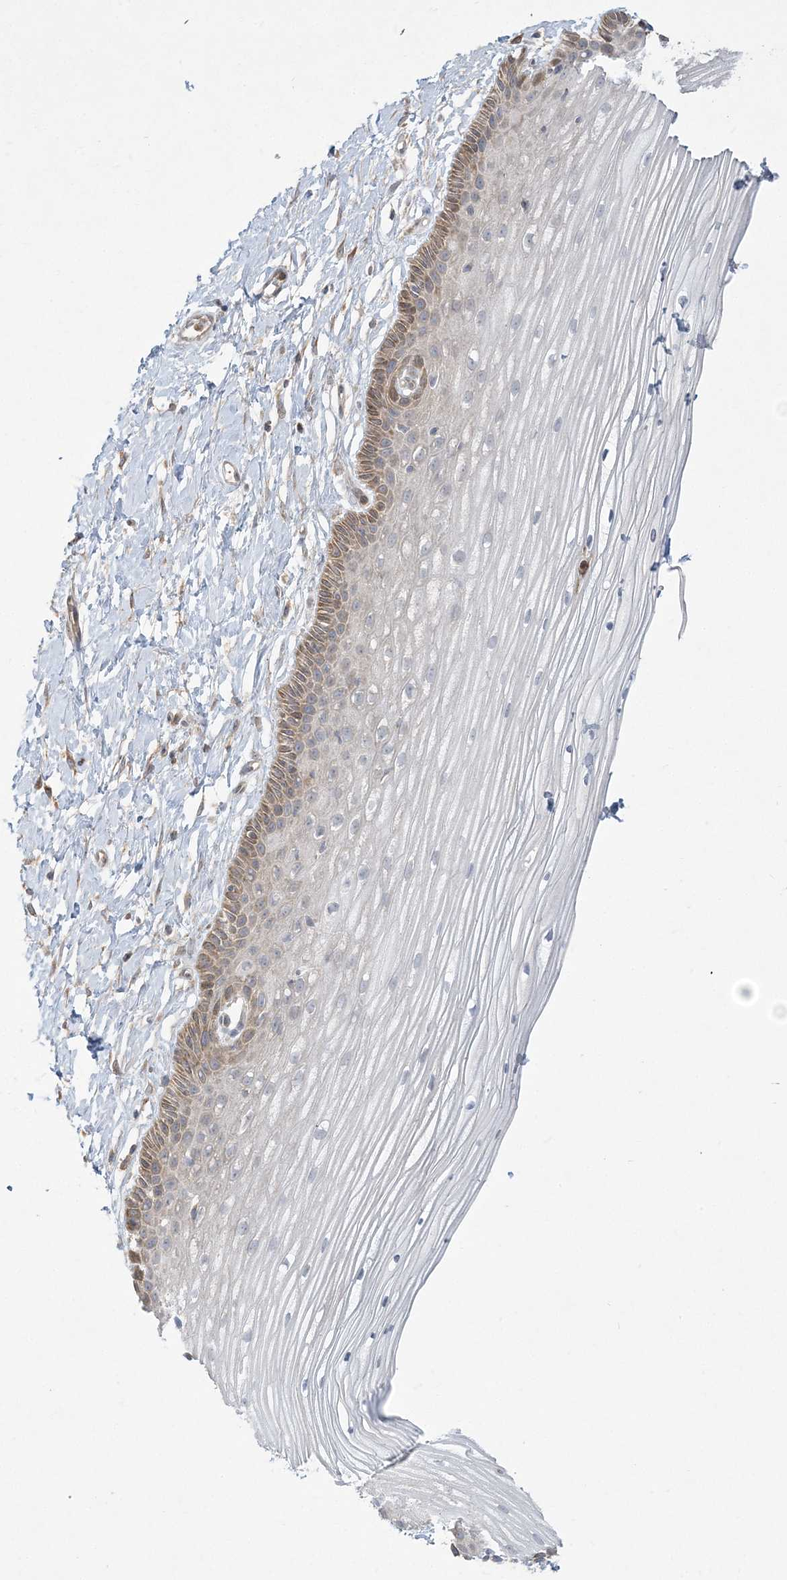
{"staining": {"intensity": "moderate", "quantity": "25%-75%", "location": "cytoplasmic/membranous"}, "tissue": "vagina", "cell_type": "Squamous epithelial cells", "image_type": "normal", "snomed": [{"axis": "morphology", "description": "Normal tissue, NOS"}, {"axis": "topography", "description": "Vagina"}, {"axis": "topography", "description": "Cervix"}], "caption": "Immunohistochemistry histopathology image of benign vagina: vagina stained using immunohistochemistry reveals medium levels of moderate protein expression localized specifically in the cytoplasmic/membranous of squamous epithelial cells, appearing as a cytoplasmic/membranous brown color.", "gene": "ZC3H6", "patient": {"sex": "female", "age": 40}}